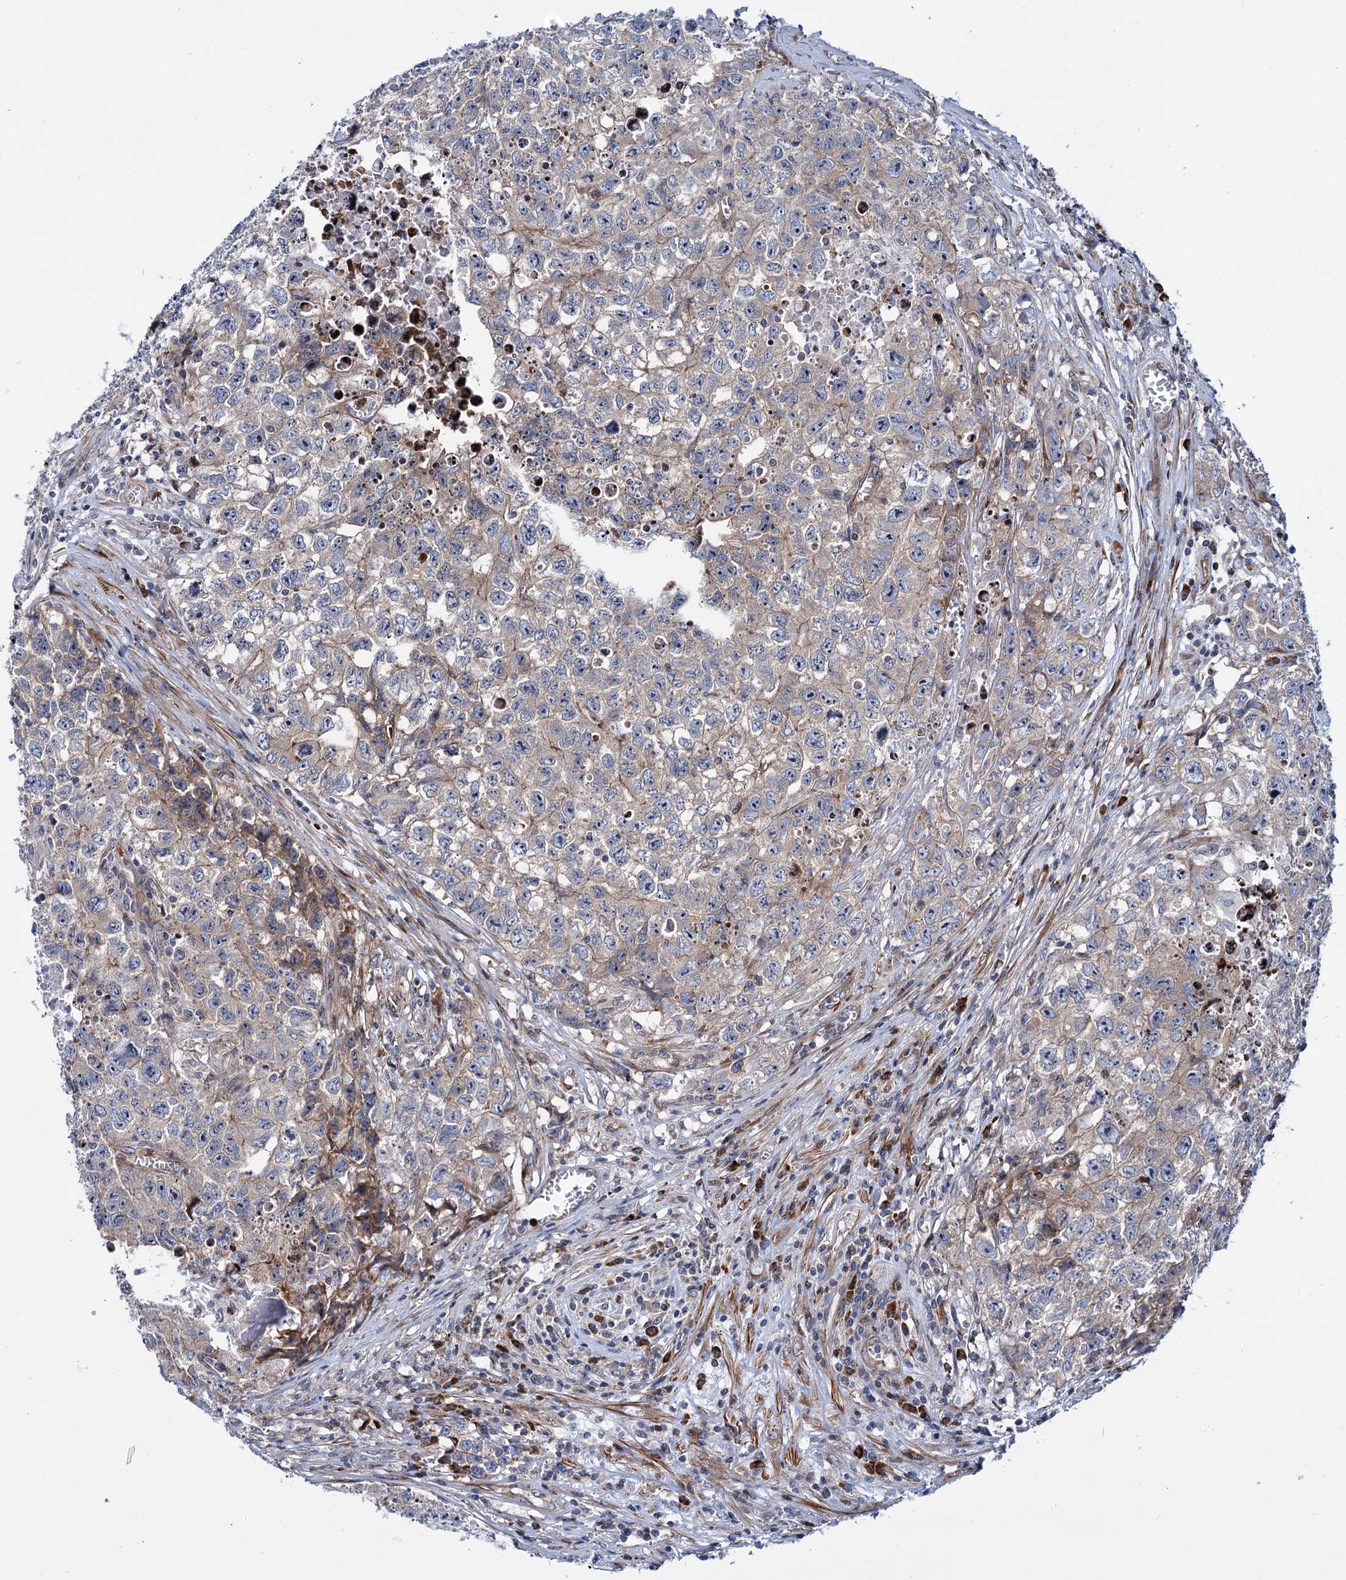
{"staining": {"intensity": "negative", "quantity": "none", "location": "none"}, "tissue": "testis cancer", "cell_type": "Tumor cells", "image_type": "cancer", "snomed": [{"axis": "morphology", "description": "Seminoma, NOS"}, {"axis": "morphology", "description": "Carcinoma, Embryonal, NOS"}, {"axis": "topography", "description": "Testis"}], "caption": "Histopathology image shows no significant protein staining in tumor cells of embryonal carcinoma (testis).", "gene": "THAP9", "patient": {"sex": "male", "age": 43}}